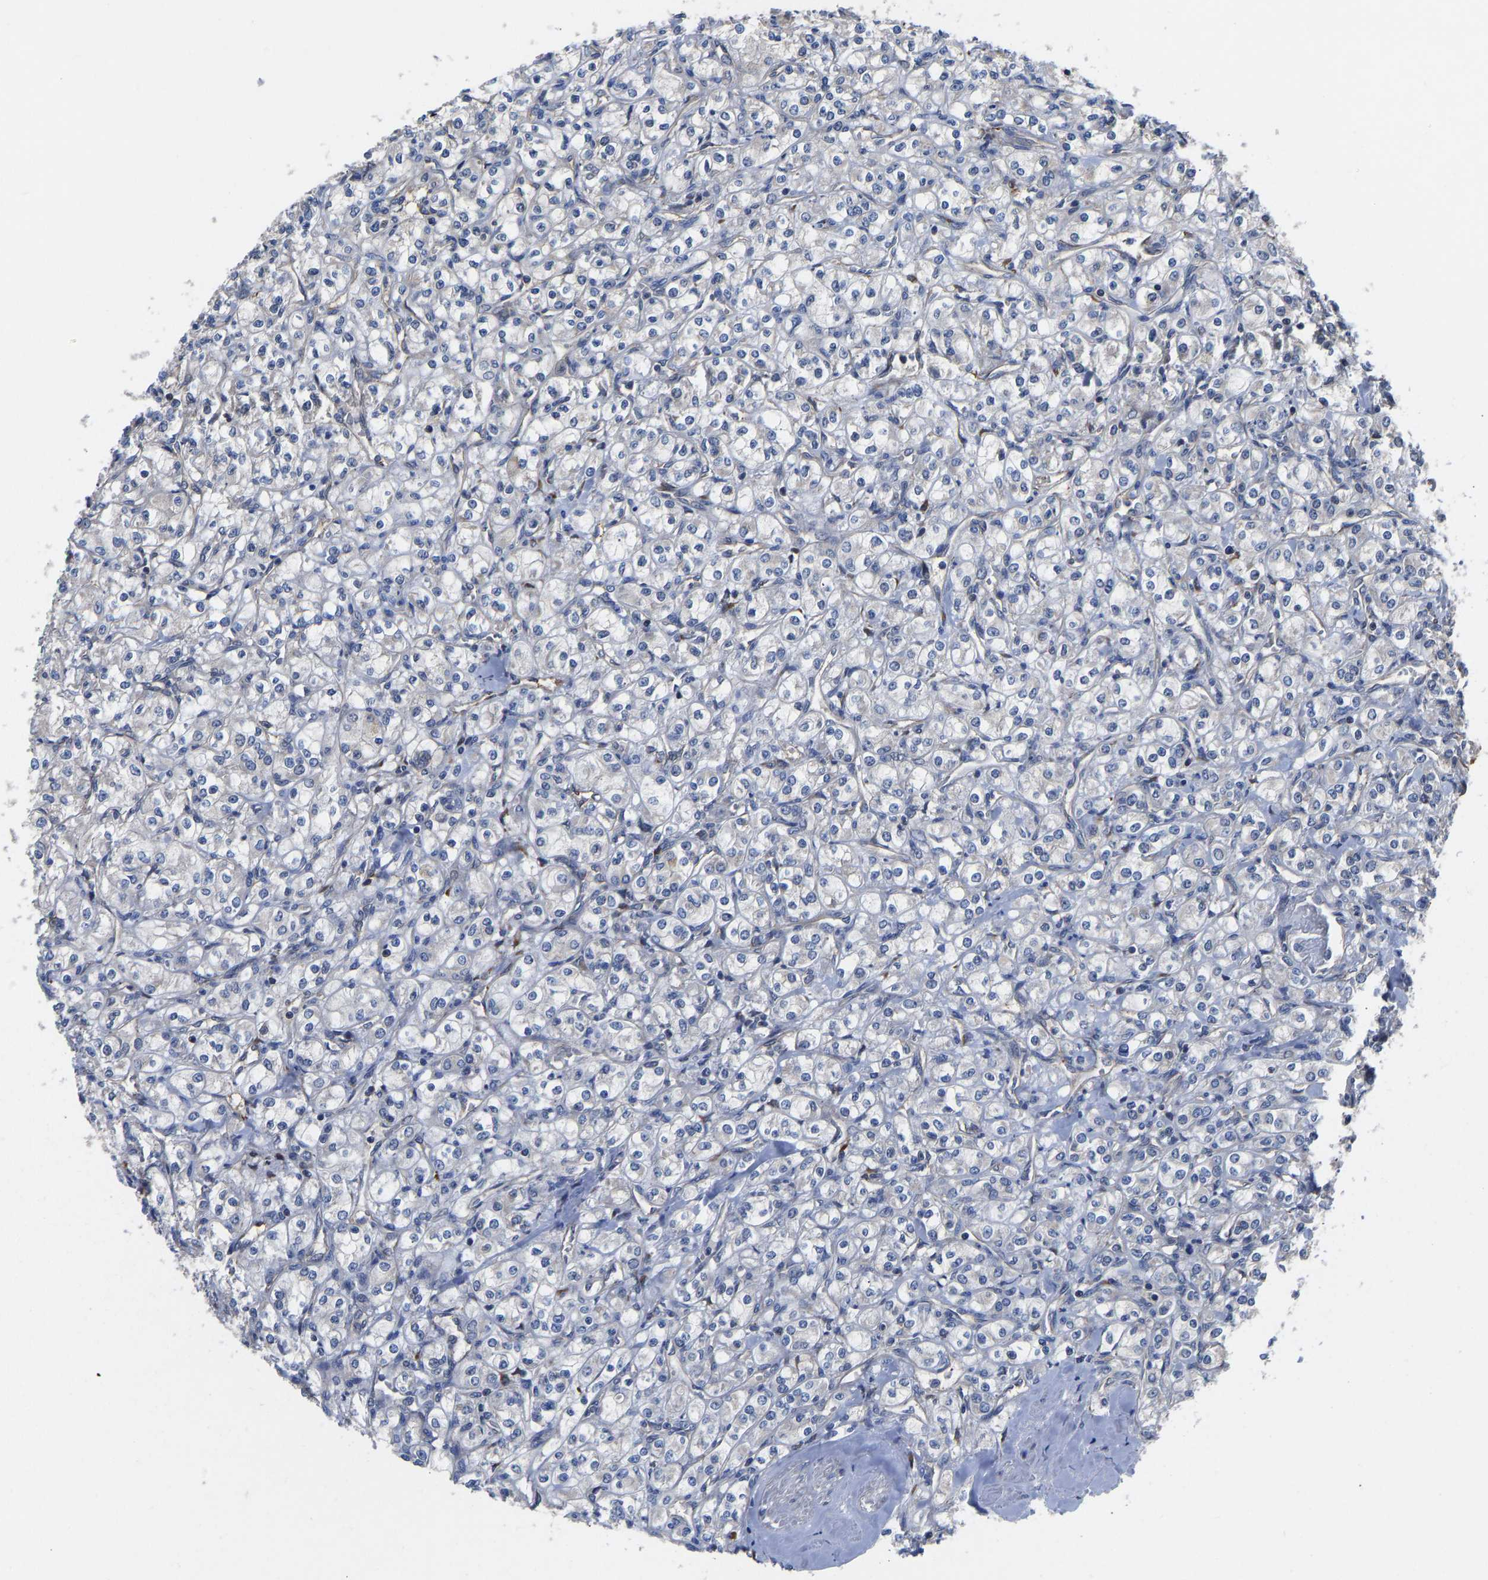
{"staining": {"intensity": "negative", "quantity": "none", "location": "none"}, "tissue": "renal cancer", "cell_type": "Tumor cells", "image_type": "cancer", "snomed": [{"axis": "morphology", "description": "Adenocarcinoma, NOS"}, {"axis": "topography", "description": "Kidney"}], "caption": "DAB immunohistochemical staining of human renal cancer (adenocarcinoma) displays no significant positivity in tumor cells. (DAB (3,3'-diaminobenzidine) immunohistochemistry (IHC), high magnification).", "gene": "FRRS1", "patient": {"sex": "male", "age": 77}}